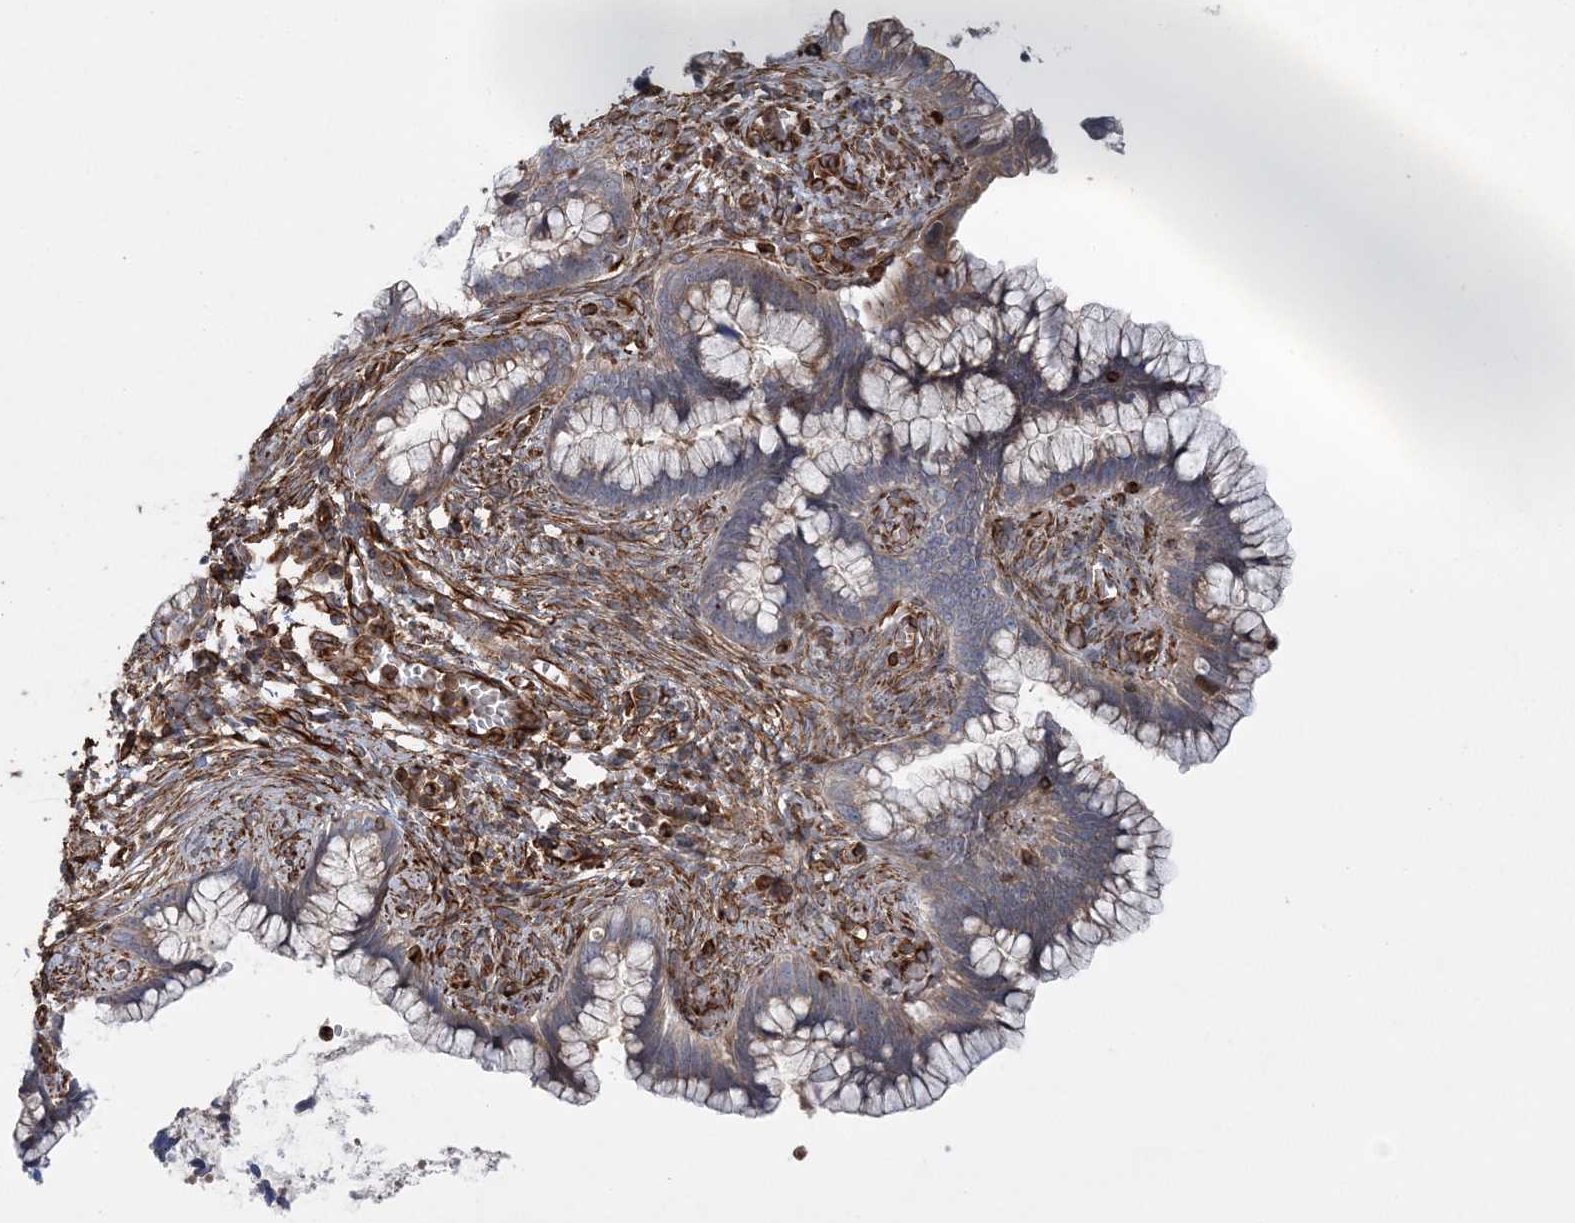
{"staining": {"intensity": "moderate", "quantity": "25%-75%", "location": "cytoplasmic/membranous"}, "tissue": "cervical cancer", "cell_type": "Tumor cells", "image_type": "cancer", "snomed": [{"axis": "morphology", "description": "Adenocarcinoma, NOS"}, {"axis": "topography", "description": "Cervix"}], "caption": "Immunohistochemistry micrograph of neoplastic tissue: human adenocarcinoma (cervical) stained using immunohistochemistry demonstrates medium levels of moderate protein expression localized specifically in the cytoplasmic/membranous of tumor cells, appearing as a cytoplasmic/membranous brown color.", "gene": "FAM114A2", "patient": {"sex": "female", "age": 44}}